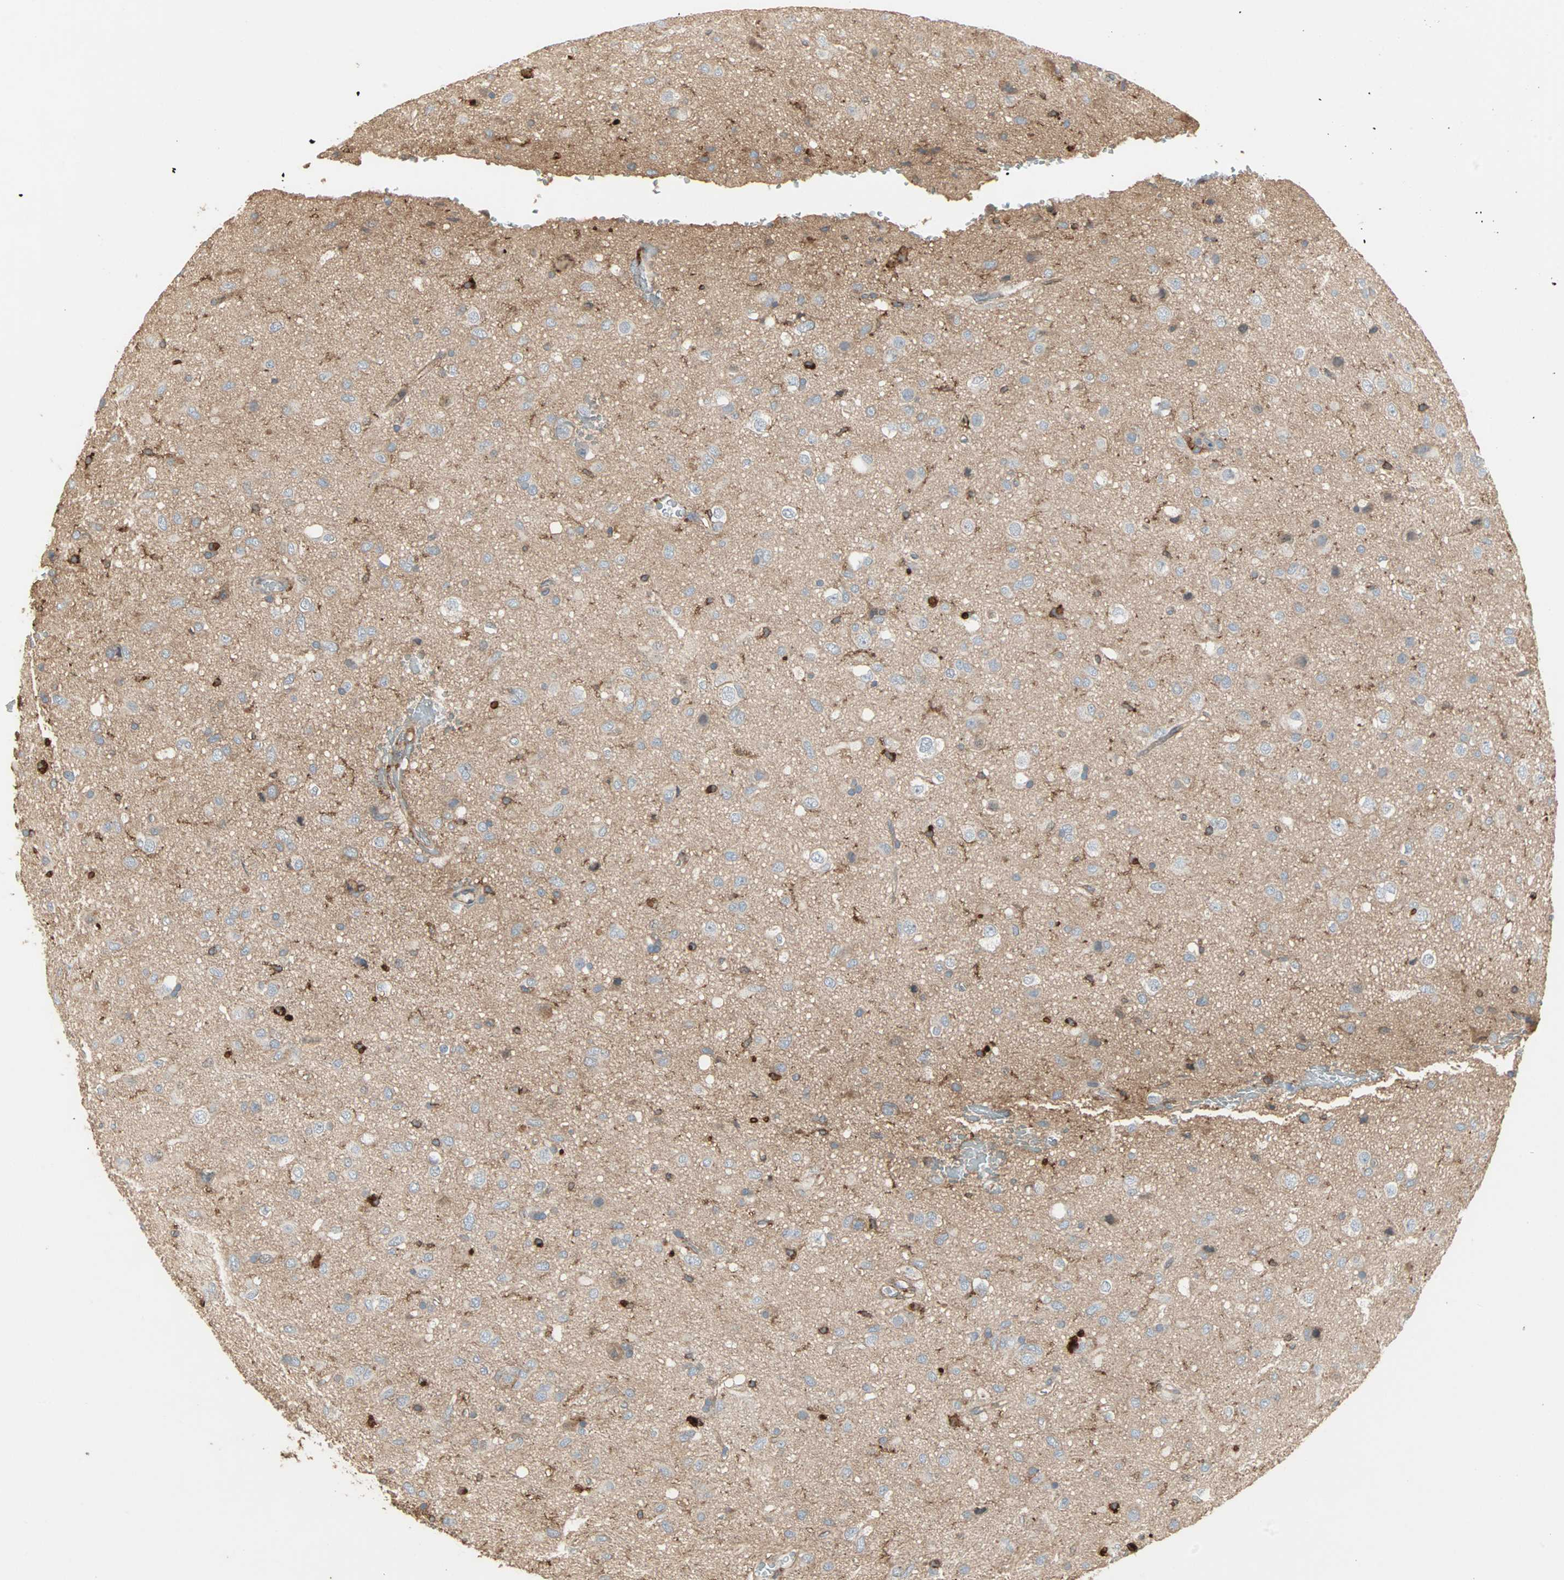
{"staining": {"intensity": "negative", "quantity": "none", "location": "none"}, "tissue": "glioma", "cell_type": "Tumor cells", "image_type": "cancer", "snomed": [{"axis": "morphology", "description": "Glioma, malignant, Low grade"}, {"axis": "topography", "description": "Brain"}], "caption": "DAB (3,3'-diaminobenzidine) immunohistochemical staining of malignant glioma (low-grade) demonstrates no significant staining in tumor cells.", "gene": "GNAI2", "patient": {"sex": "male", "age": 77}}